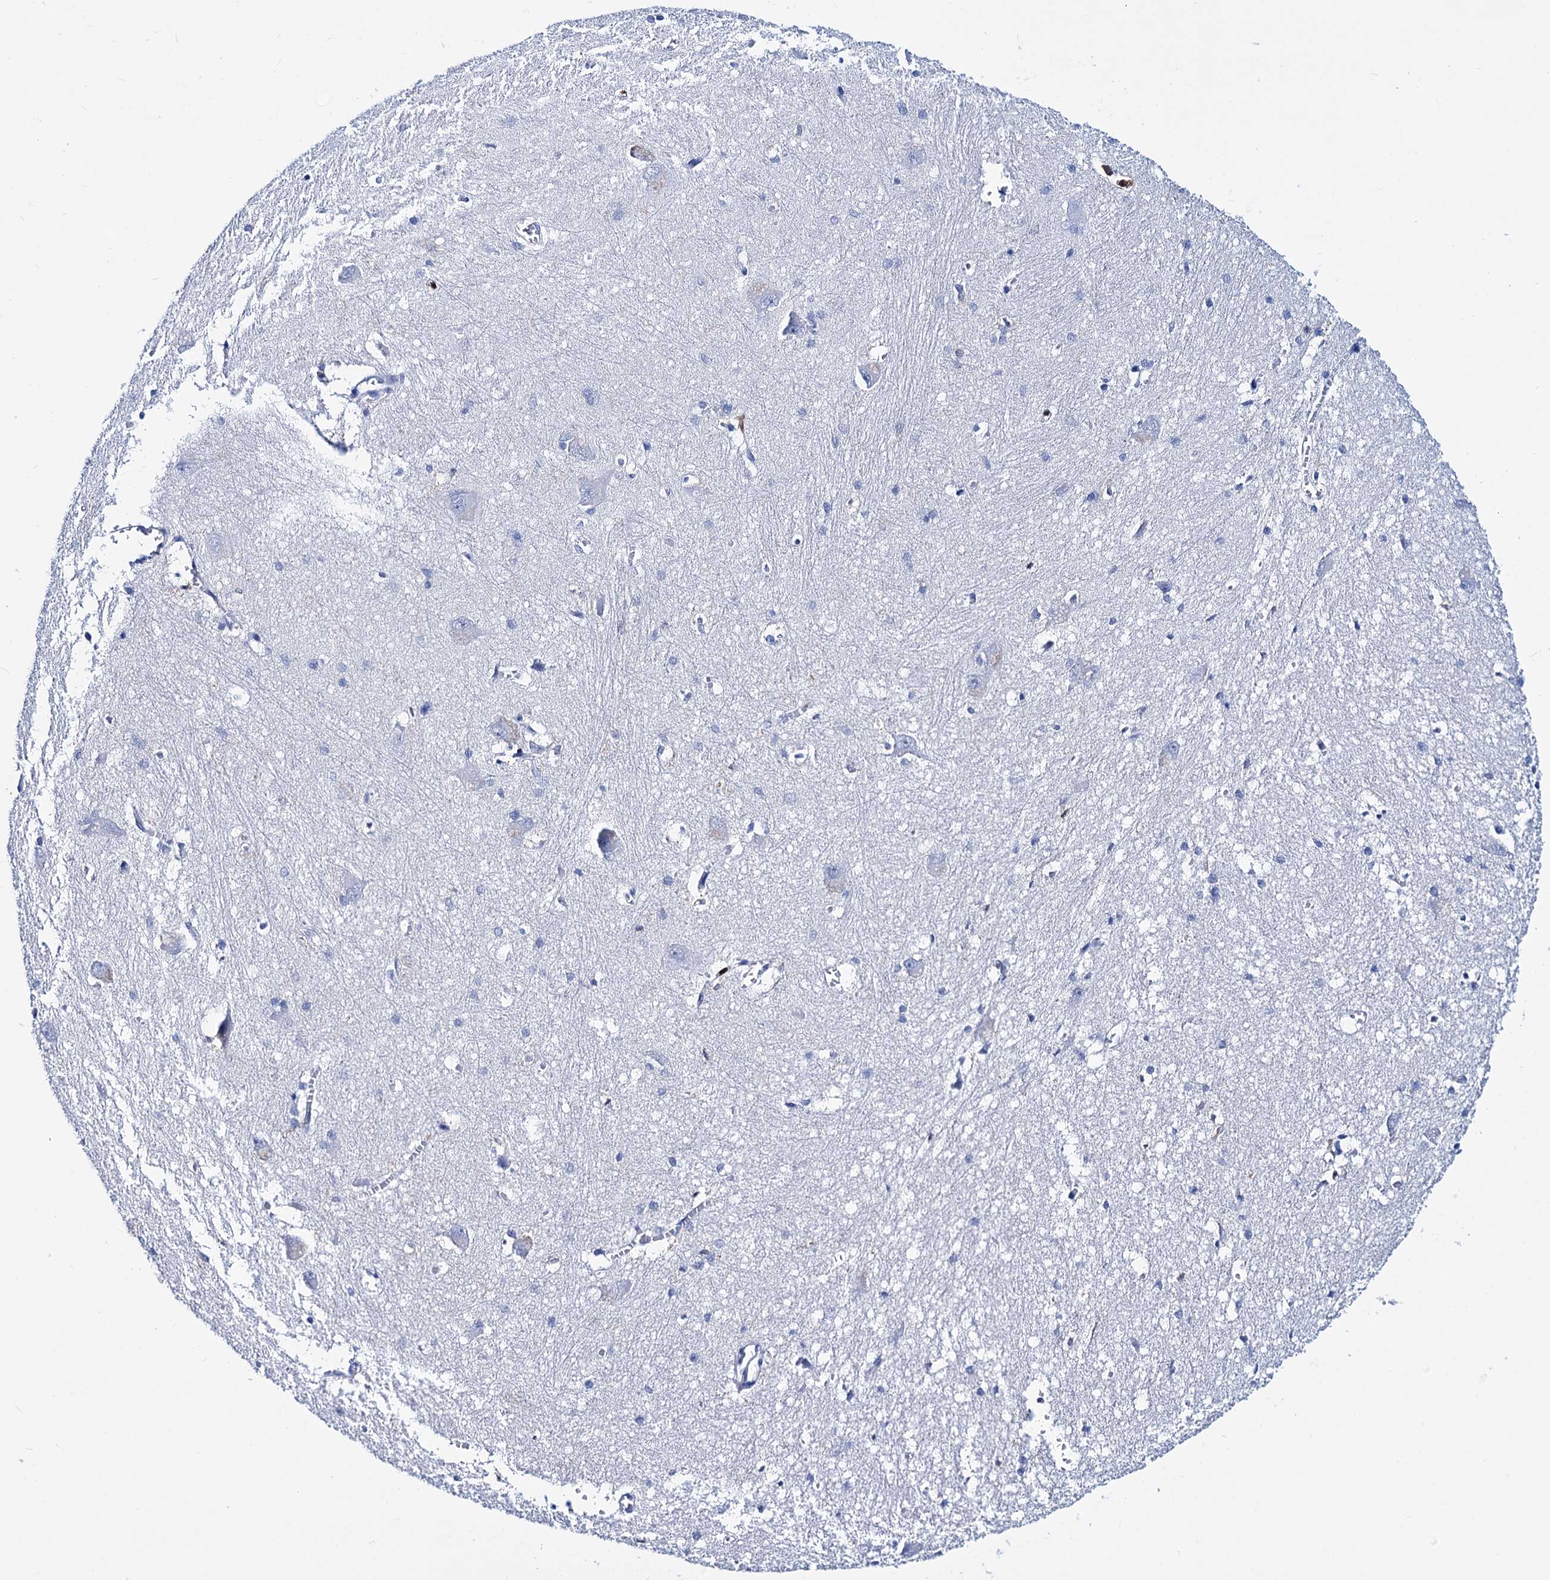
{"staining": {"intensity": "negative", "quantity": "none", "location": "none"}, "tissue": "caudate", "cell_type": "Glial cells", "image_type": "normal", "snomed": [{"axis": "morphology", "description": "Normal tissue, NOS"}, {"axis": "topography", "description": "Lateral ventricle wall"}], "caption": "An immunohistochemistry (IHC) image of benign caudate is shown. There is no staining in glial cells of caudate. The staining was performed using DAB (3,3'-diaminobenzidine) to visualize the protein expression in brown, while the nuclei were stained in blue with hematoxylin (Magnification: 20x).", "gene": "DEF6", "patient": {"sex": "male", "age": 37}}